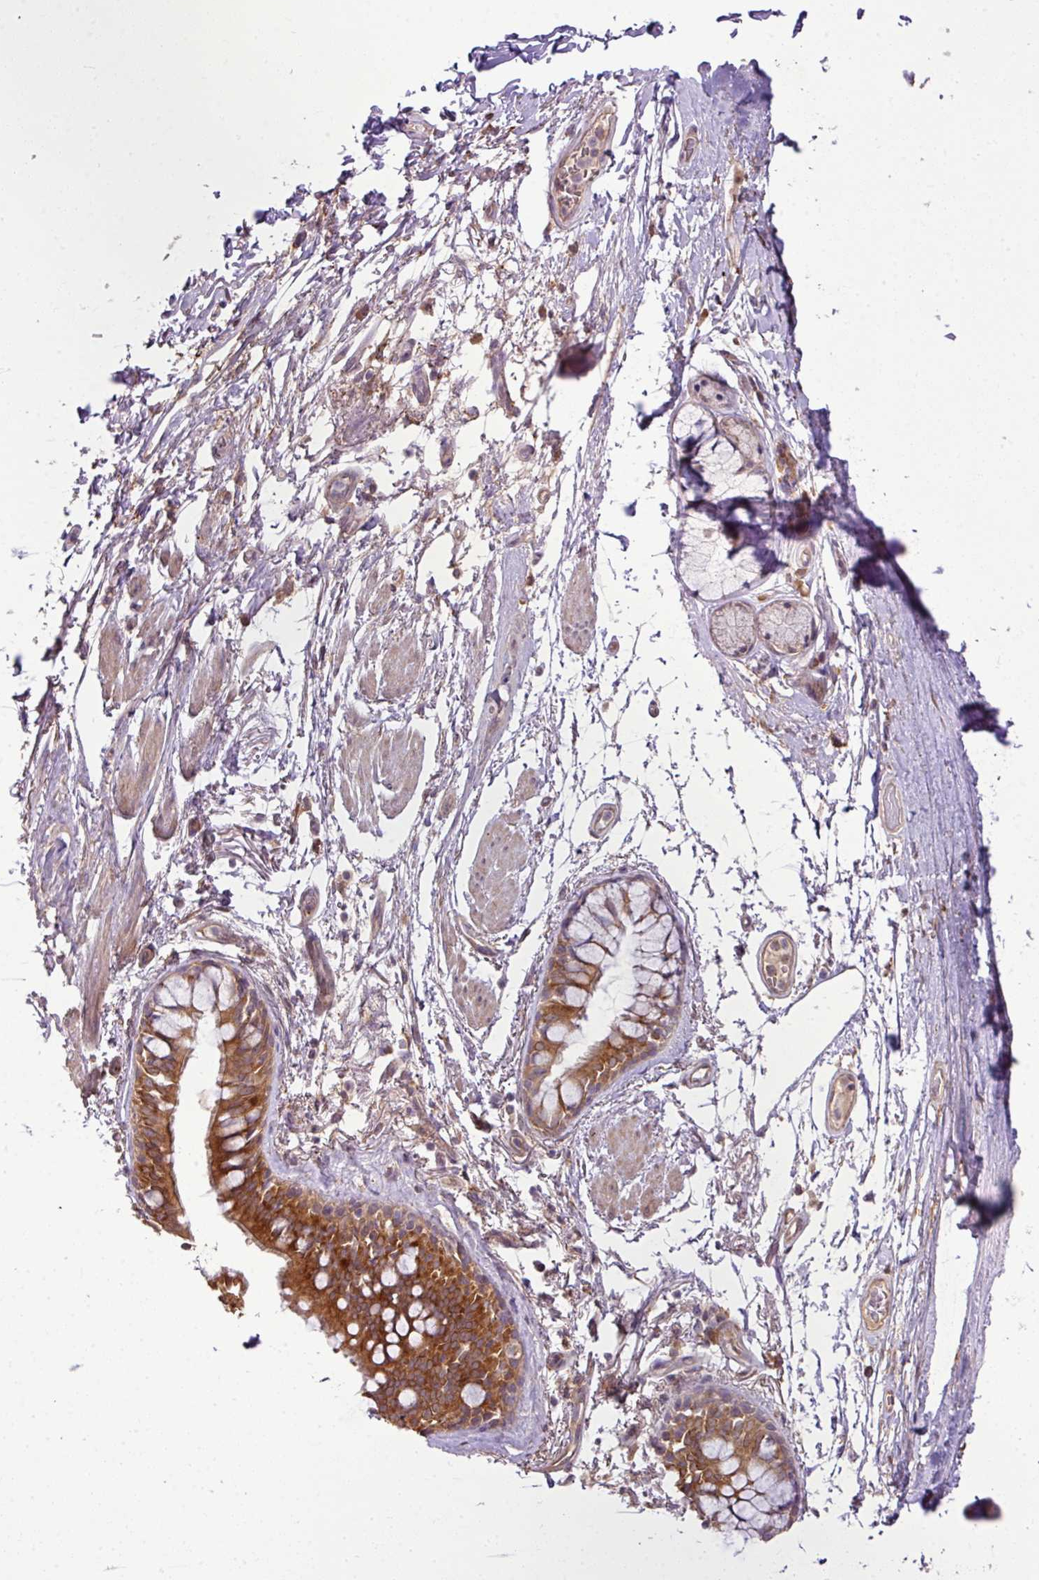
{"staining": {"intensity": "strong", "quantity": "25%-75%", "location": "cytoplasmic/membranous"}, "tissue": "bronchus", "cell_type": "Respiratory epithelial cells", "image_type": "normal", "snomed": [{"axis": "morphology", "description": "Normal tissue, NOS"}, {"axis": "topography", "description": "Bronchus"}], "caption": "This histopathology image demonstrates unremarkable bronchus stained with immunohistochemistry to label a protein in brown. The cytoplasmic/membranous of respiratory epithelial cells show strong positivity for the protein. Nuclei are counter-stained blue.", "gene": "DNAAF4", "patient": {"sex": "male", "age": 70}}